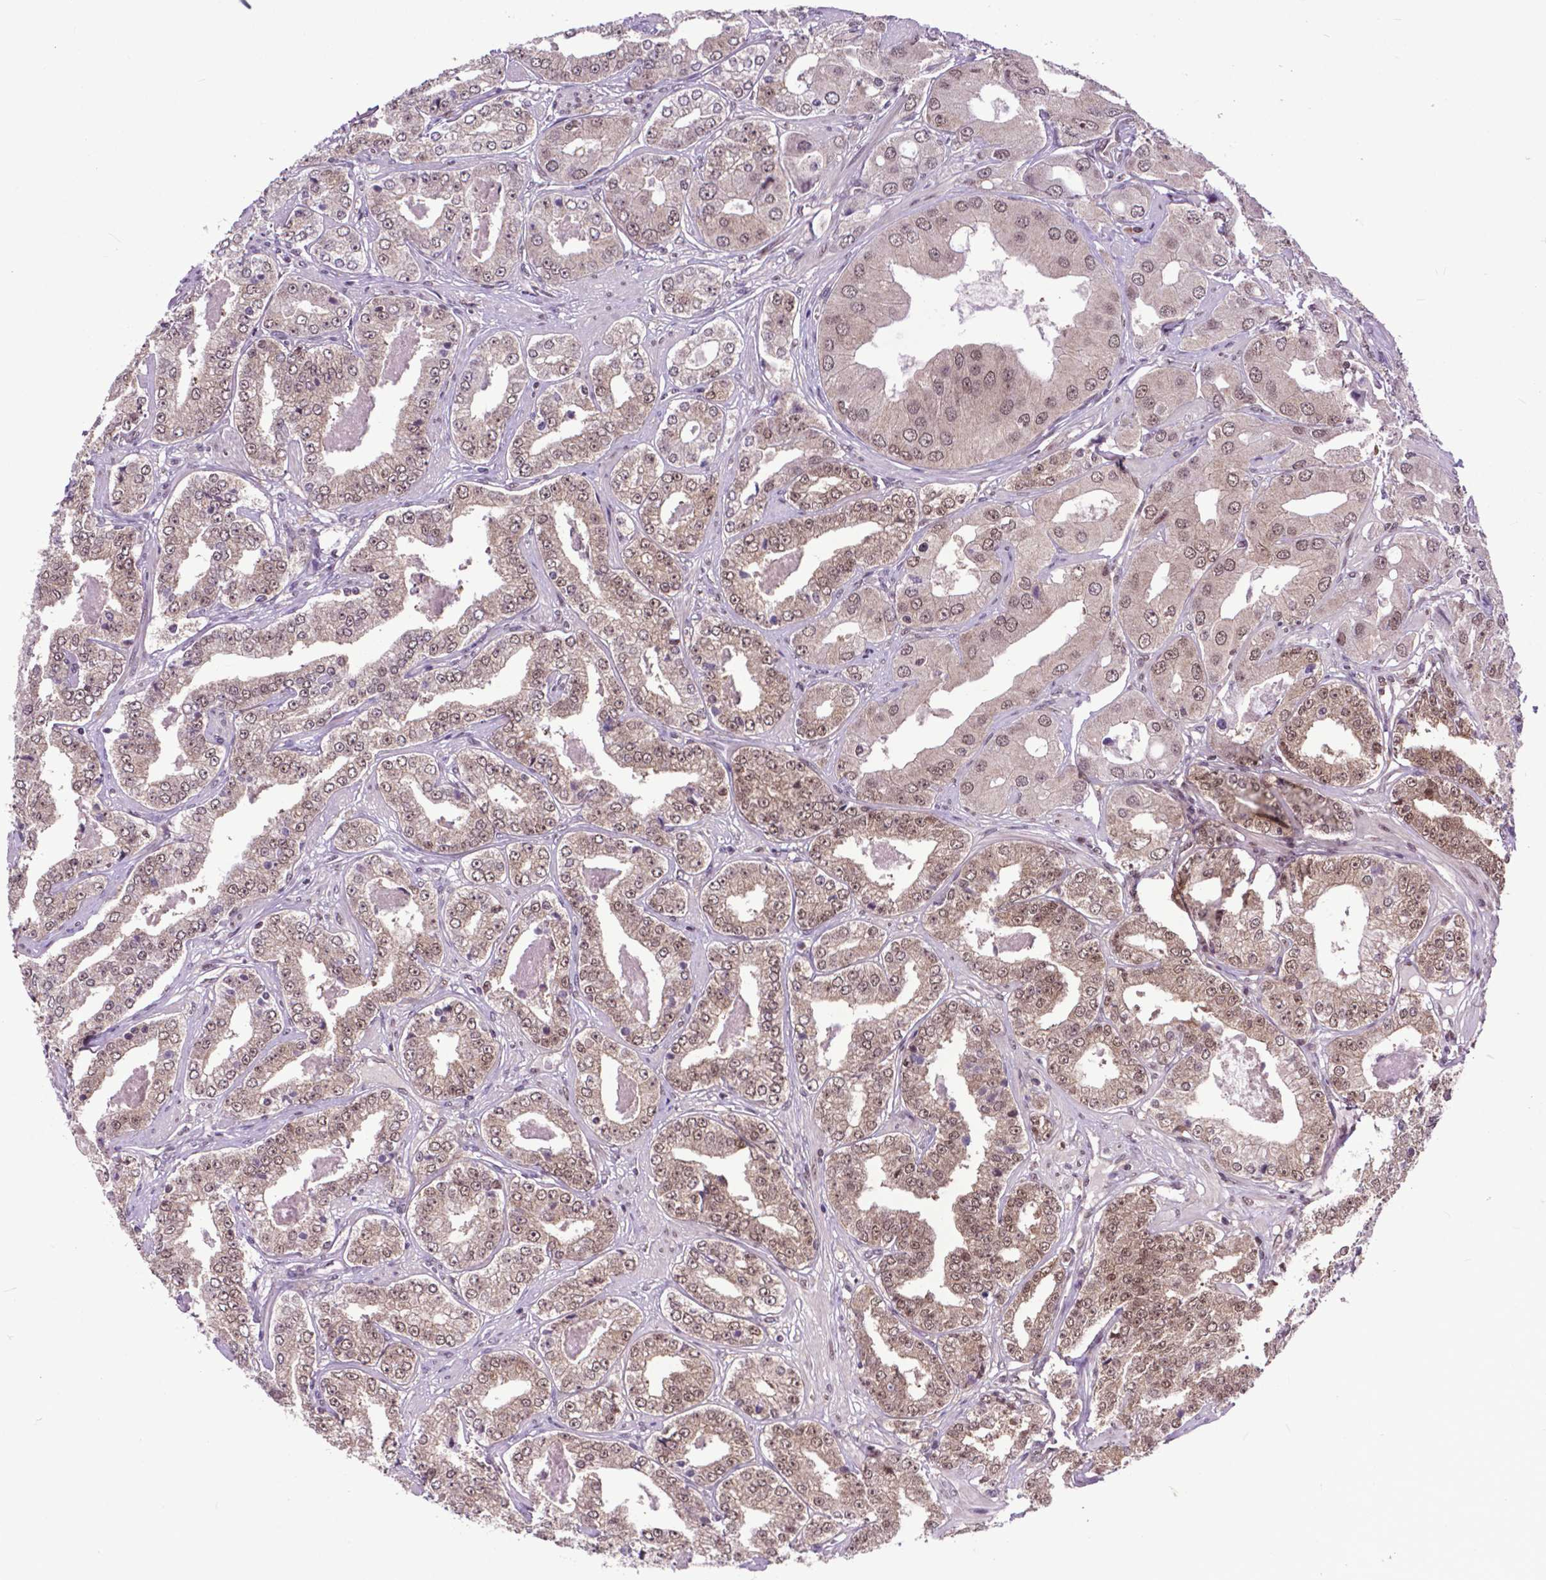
{"staining": {"intensity": "weak", "quantity": ">75%", "location": "cytoplasmic/membranous,nuclear"}, "tissue": "prostate cancer", "cell_type": "Tumor cells", "image_type": "cancer", "snomed": [{"axis": "morphology", "description": "Adenocarcinoma, Low grade"}, {"axis": "topography", "description": "Prostate"}], "caption": "A brown stain labels weak cytoplasmic/membranous and nuclear expression of a protein in low-grade adenocarcinoma (prostate) tumor cells.", "gene": "FAF1", "patient": {"sex": "male", "age": 60}}